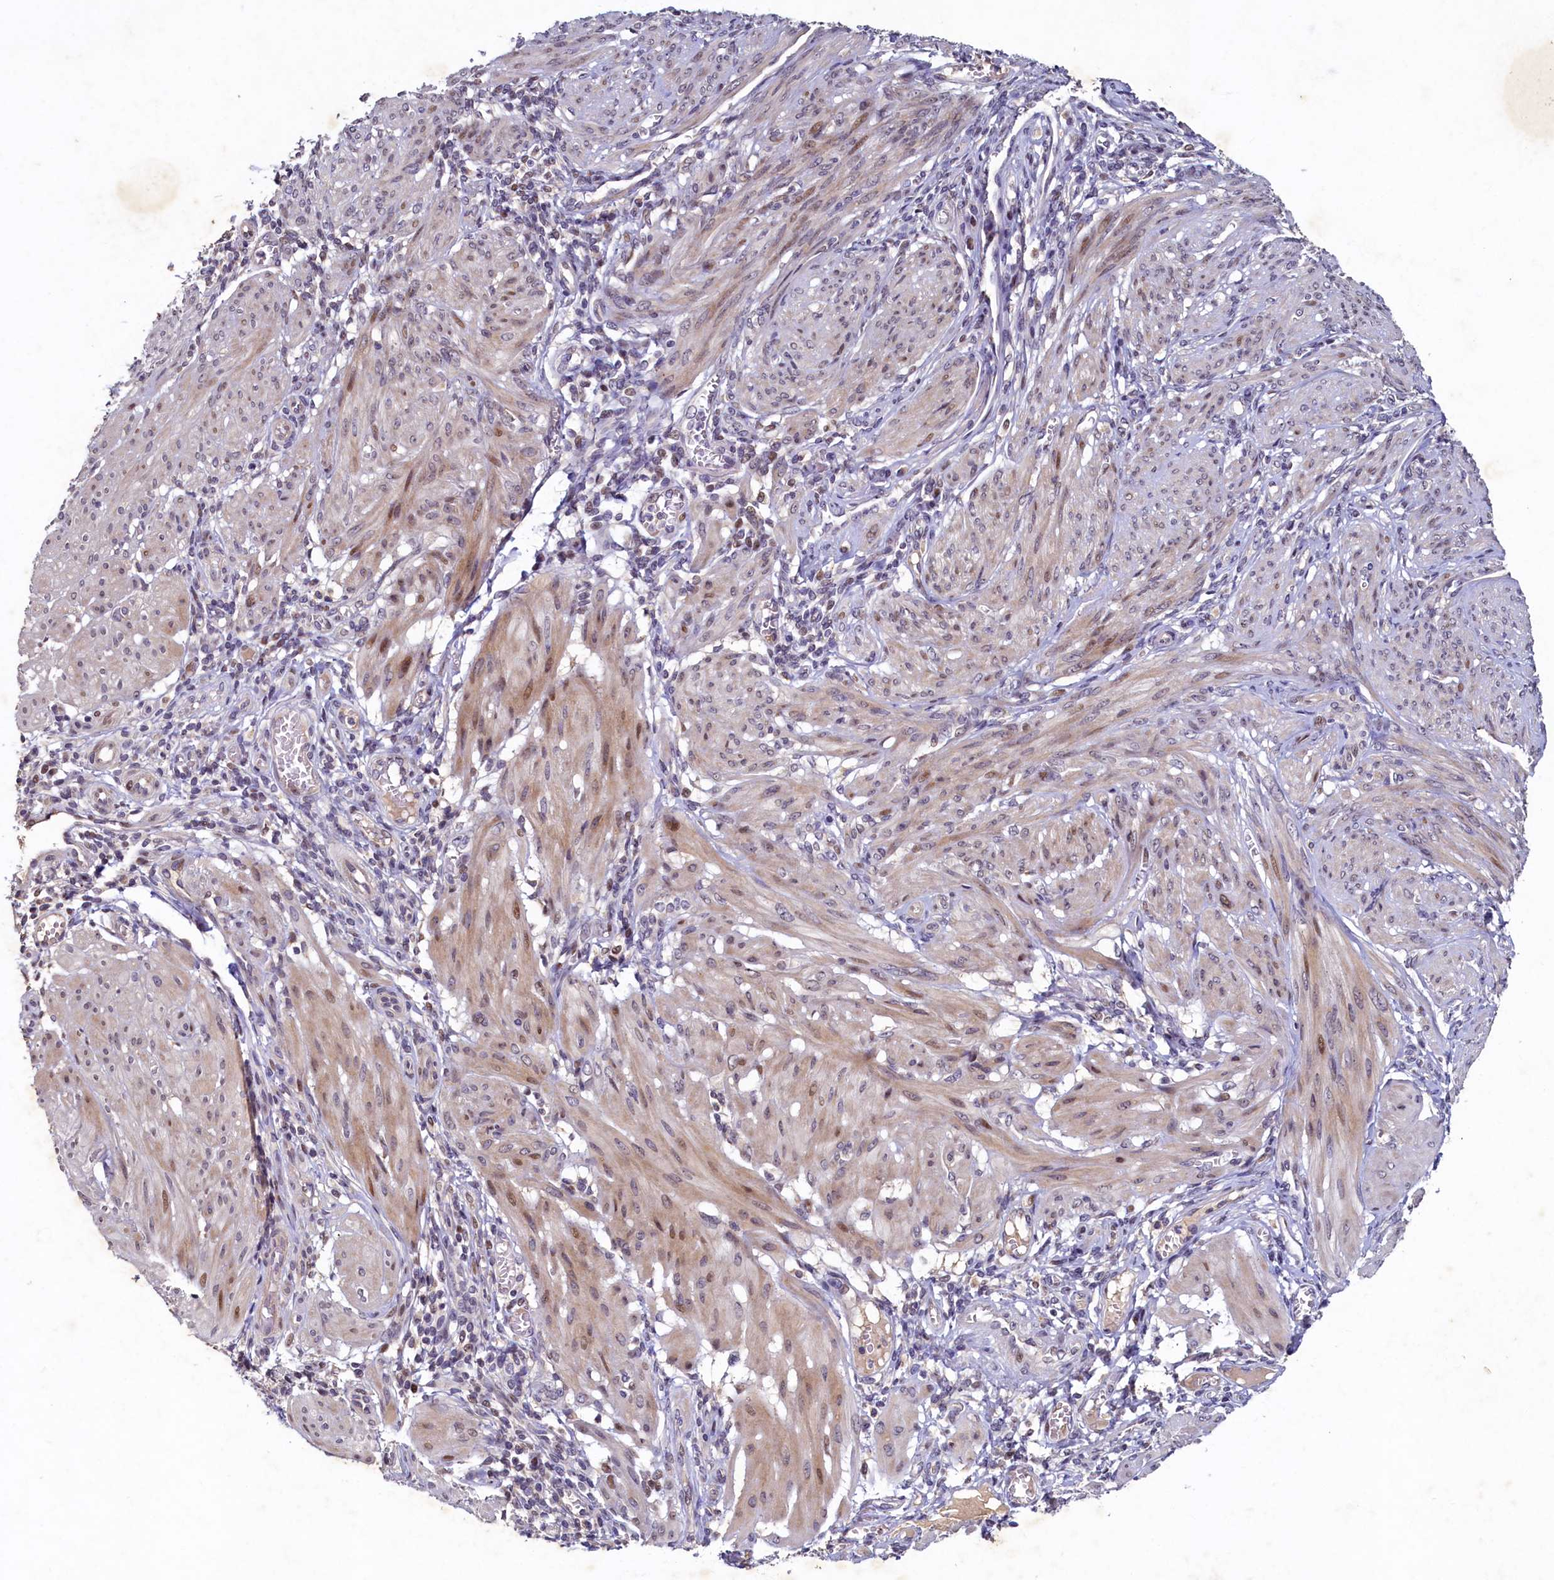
{"staining": {"intensity": "moderate", "quantity": "<25%", "location": "nuclear"}, "tissue": "smooth muscle", "cell_type": "Smooth muscle cells", "image_type": "normal", "snomed": [{"axis": "morphology", "description": "Normal tissue, NOS"}, {"axis": "topography", "description": "Smooth muscle"}], "caption": "This photomicrograph shows IHC staining of benign smooth muscle, with low moderate nuclear expression in approximately <25% of smooth muscle cells.", "gene": "LATS2", "patient": {"sex": "female", "age": 39}}